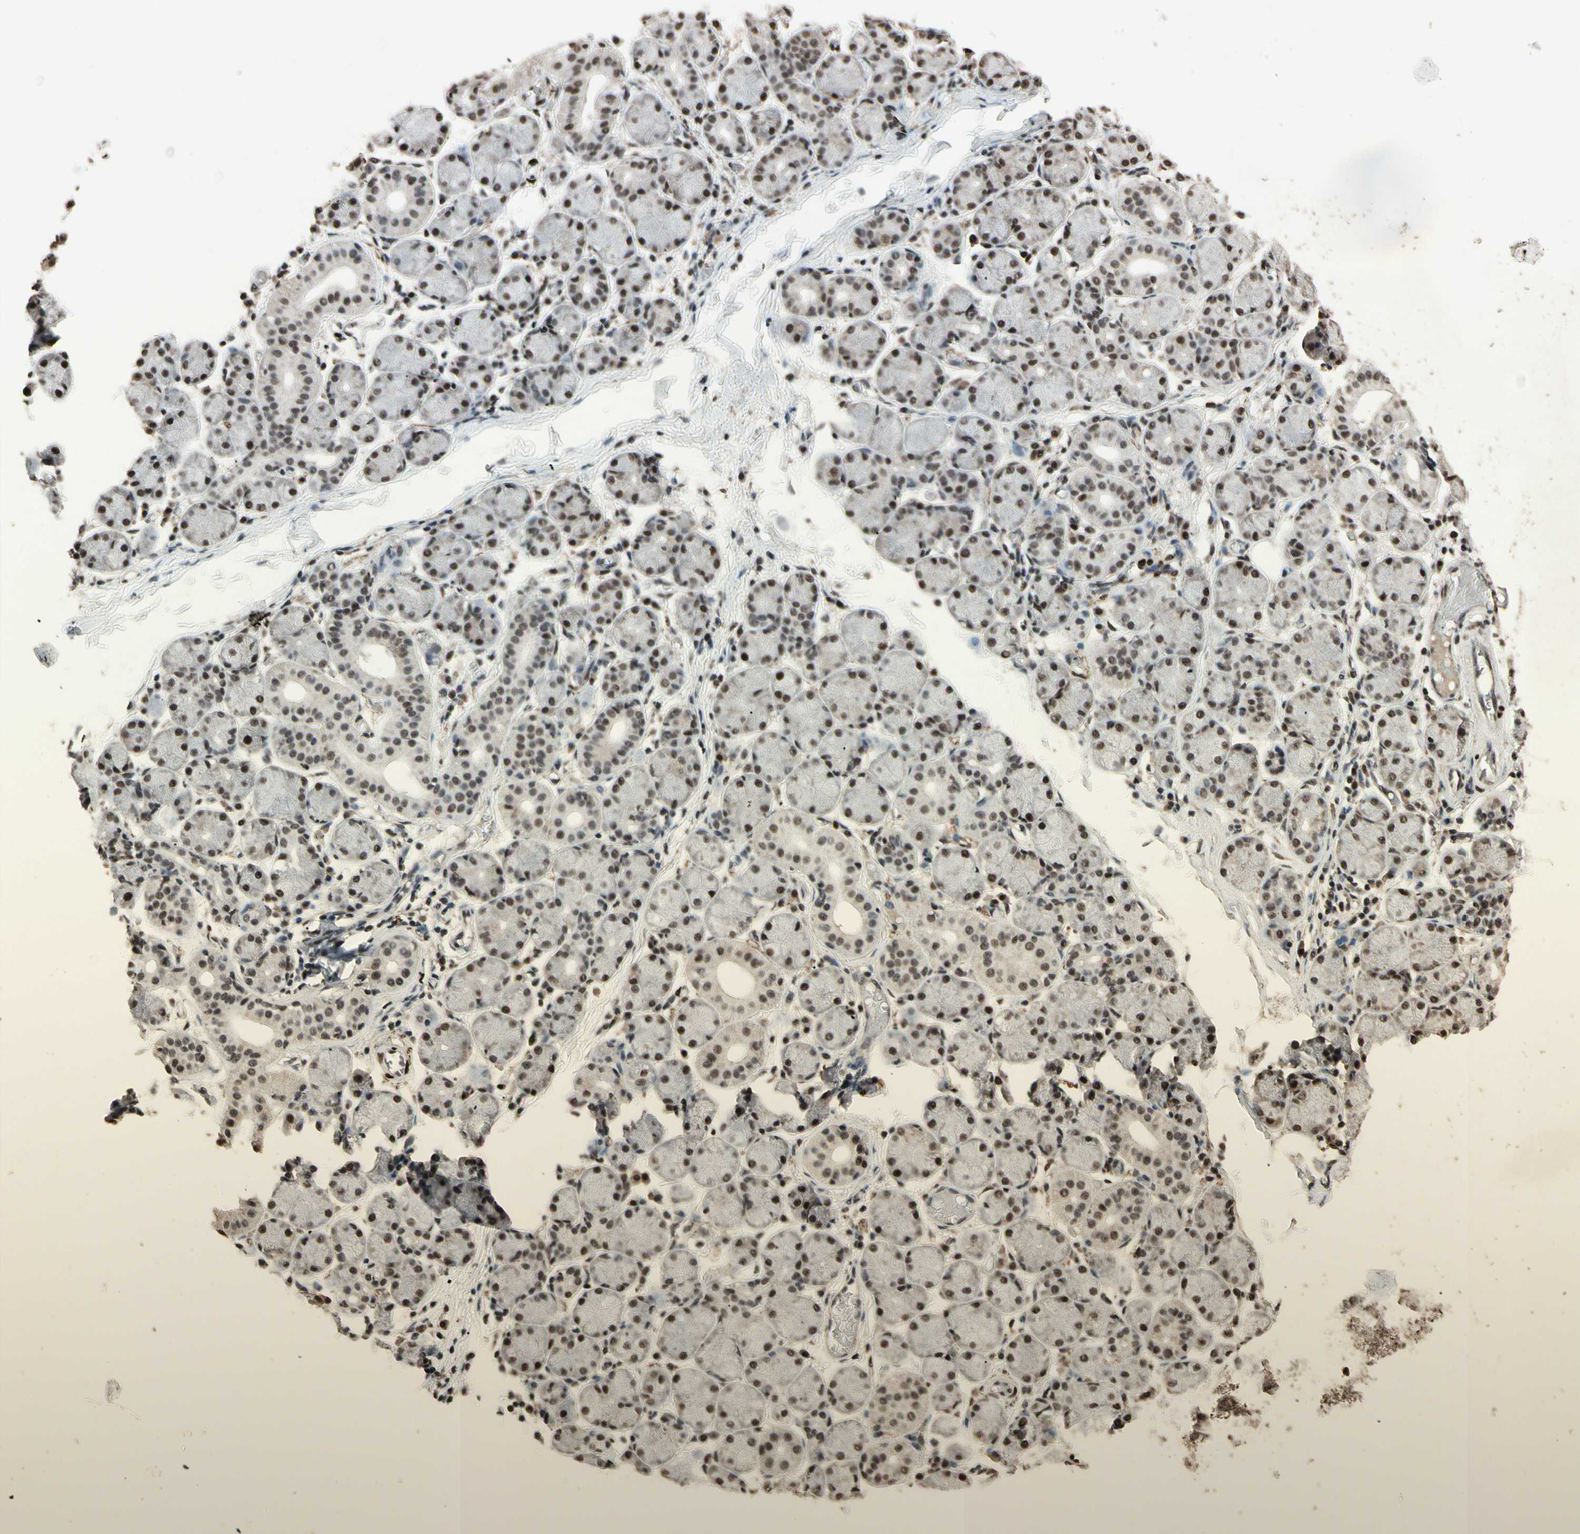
{"staining": {"intensity": "strong", "quantity": ">75%", "location": "nuclear"}, "tissue": "salivary gland", "cell_type": "Glandular cells", "image_type": "normal", "snomed": [{"axis": "morphology", "description": "Normal tissue, NOS"}, {"axis": "topography", "description": "Salivary gland"}], "caption": "Protein analysis of benign salivary gland displays strong nuclear expression in about >75% of glandular cells. The protein of interest is shown in brown color, while the nuclei are stained blue.", "gene": "TBX2", "patient": {"sex": "female", "age": 24}}